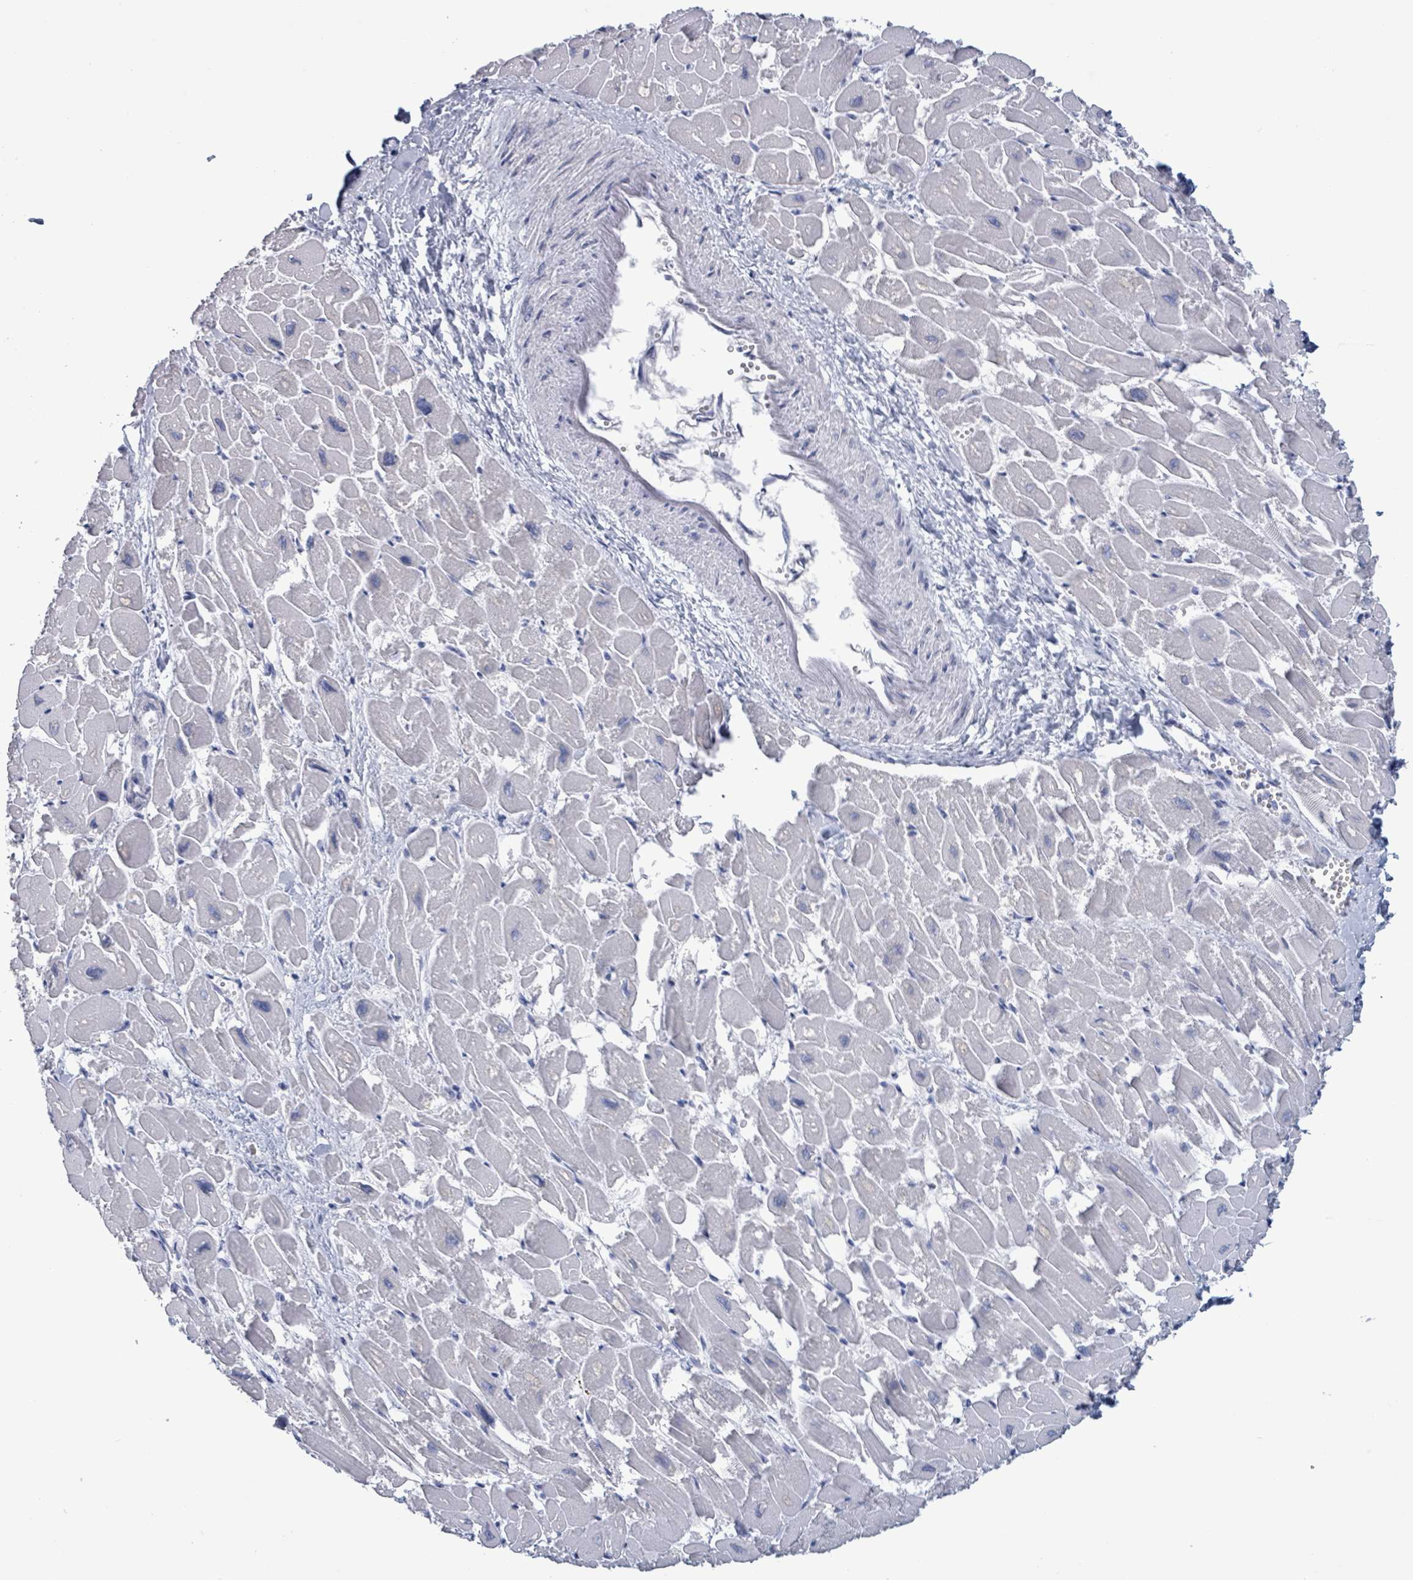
{"staining": {"intensity": "negative", "quantity": "none", "location": "none"}, "tissue": "heart muscle", "cell_type": "Cardiomyocytes", "image_type": "normal", "snomed": [{"axis": "morphology", "description": "Normal tissue, NOS"}, {"axis": "topography", "description": "Heart"}], "caption": "IHC histopathology image of unremarkable heart muscle stained for a protein (brown), which demonstrates no expression in cardiomyocytes. Brightfield microscopy of IHC stained with DAB (brown) and hematoxylin (blue), captured at high magnification.", "gene": "NKX2", "patient": {"sex": "male", "age": 54}}